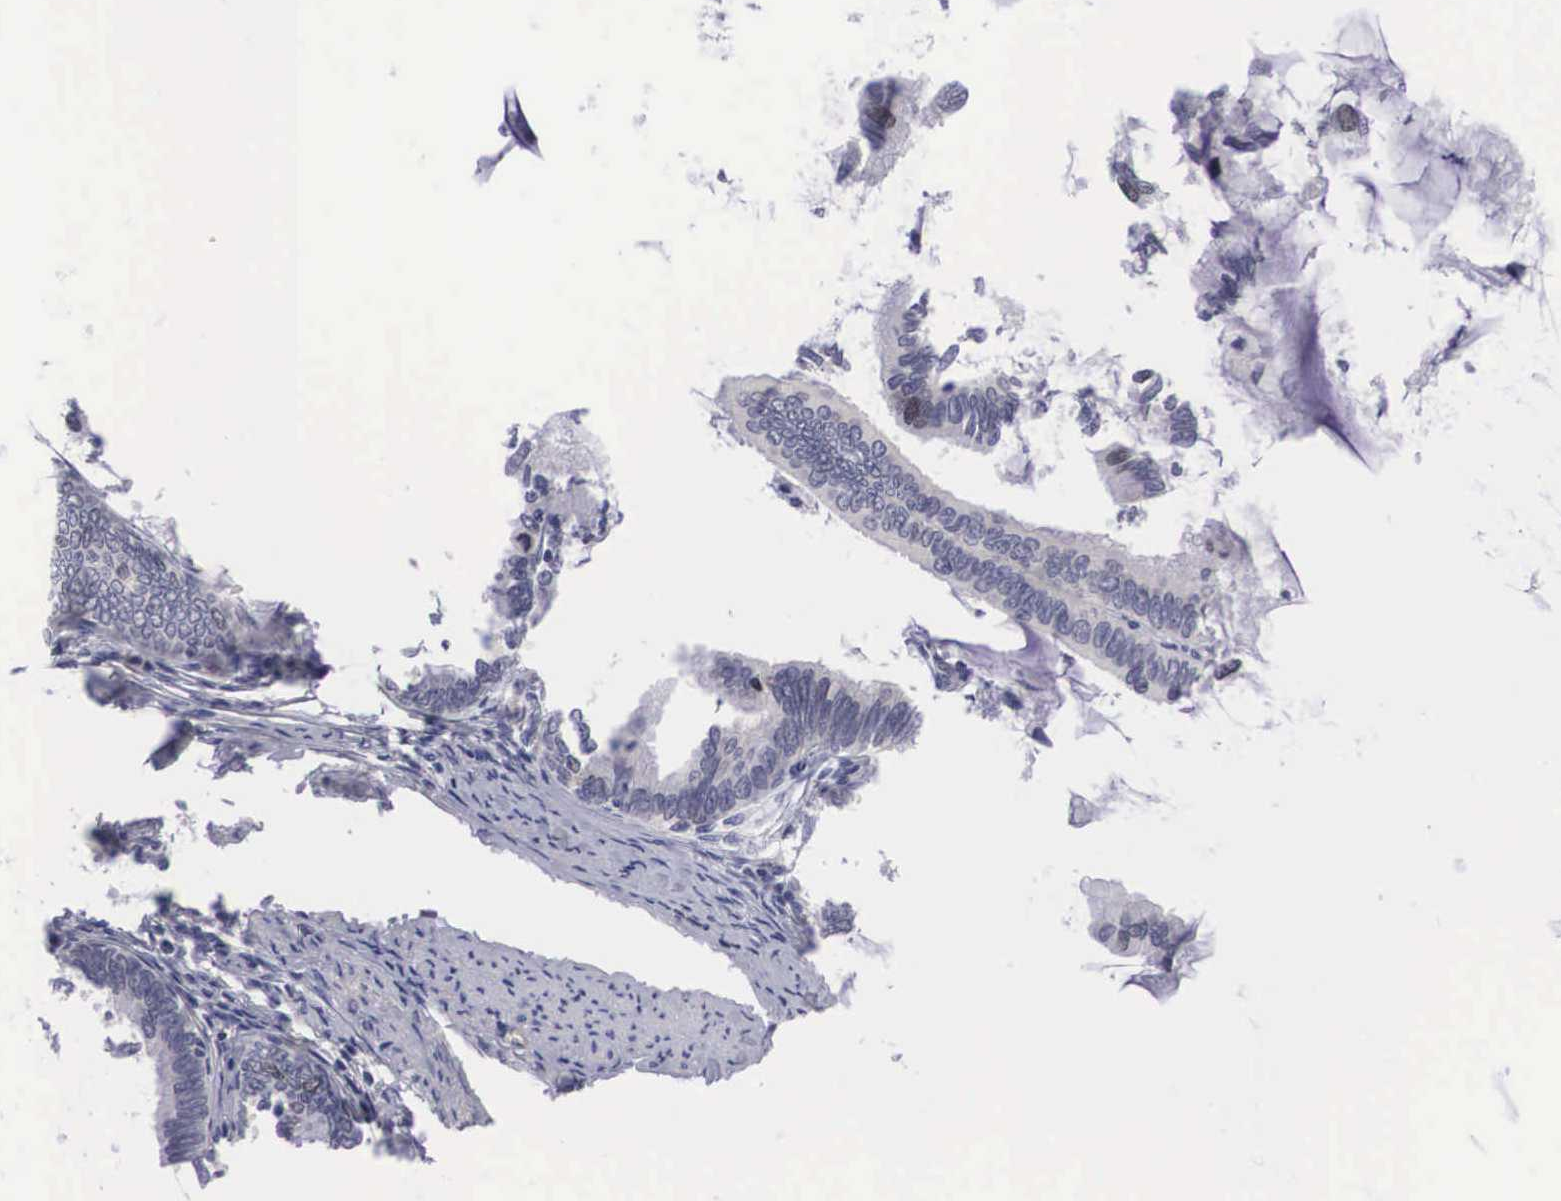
{"staining": {"intensity": "weak", "quantity": "<25%", "location": "nuclear"}, "tissue": "cervical cancer", "cell_type": "Tumor cells", "image_type": "cancer", "snomed": [{"axis": "morphology", "description": "Adenocarcinoma, NOS"}, {"axis": "topography", "description": "Cervix"}], "caption": "The micrograph exhibits no staining of tumor cells in adenocarcinoma (cervical).", "gene": "MAST4", "patient": {"sex": "female", "age": 49}}